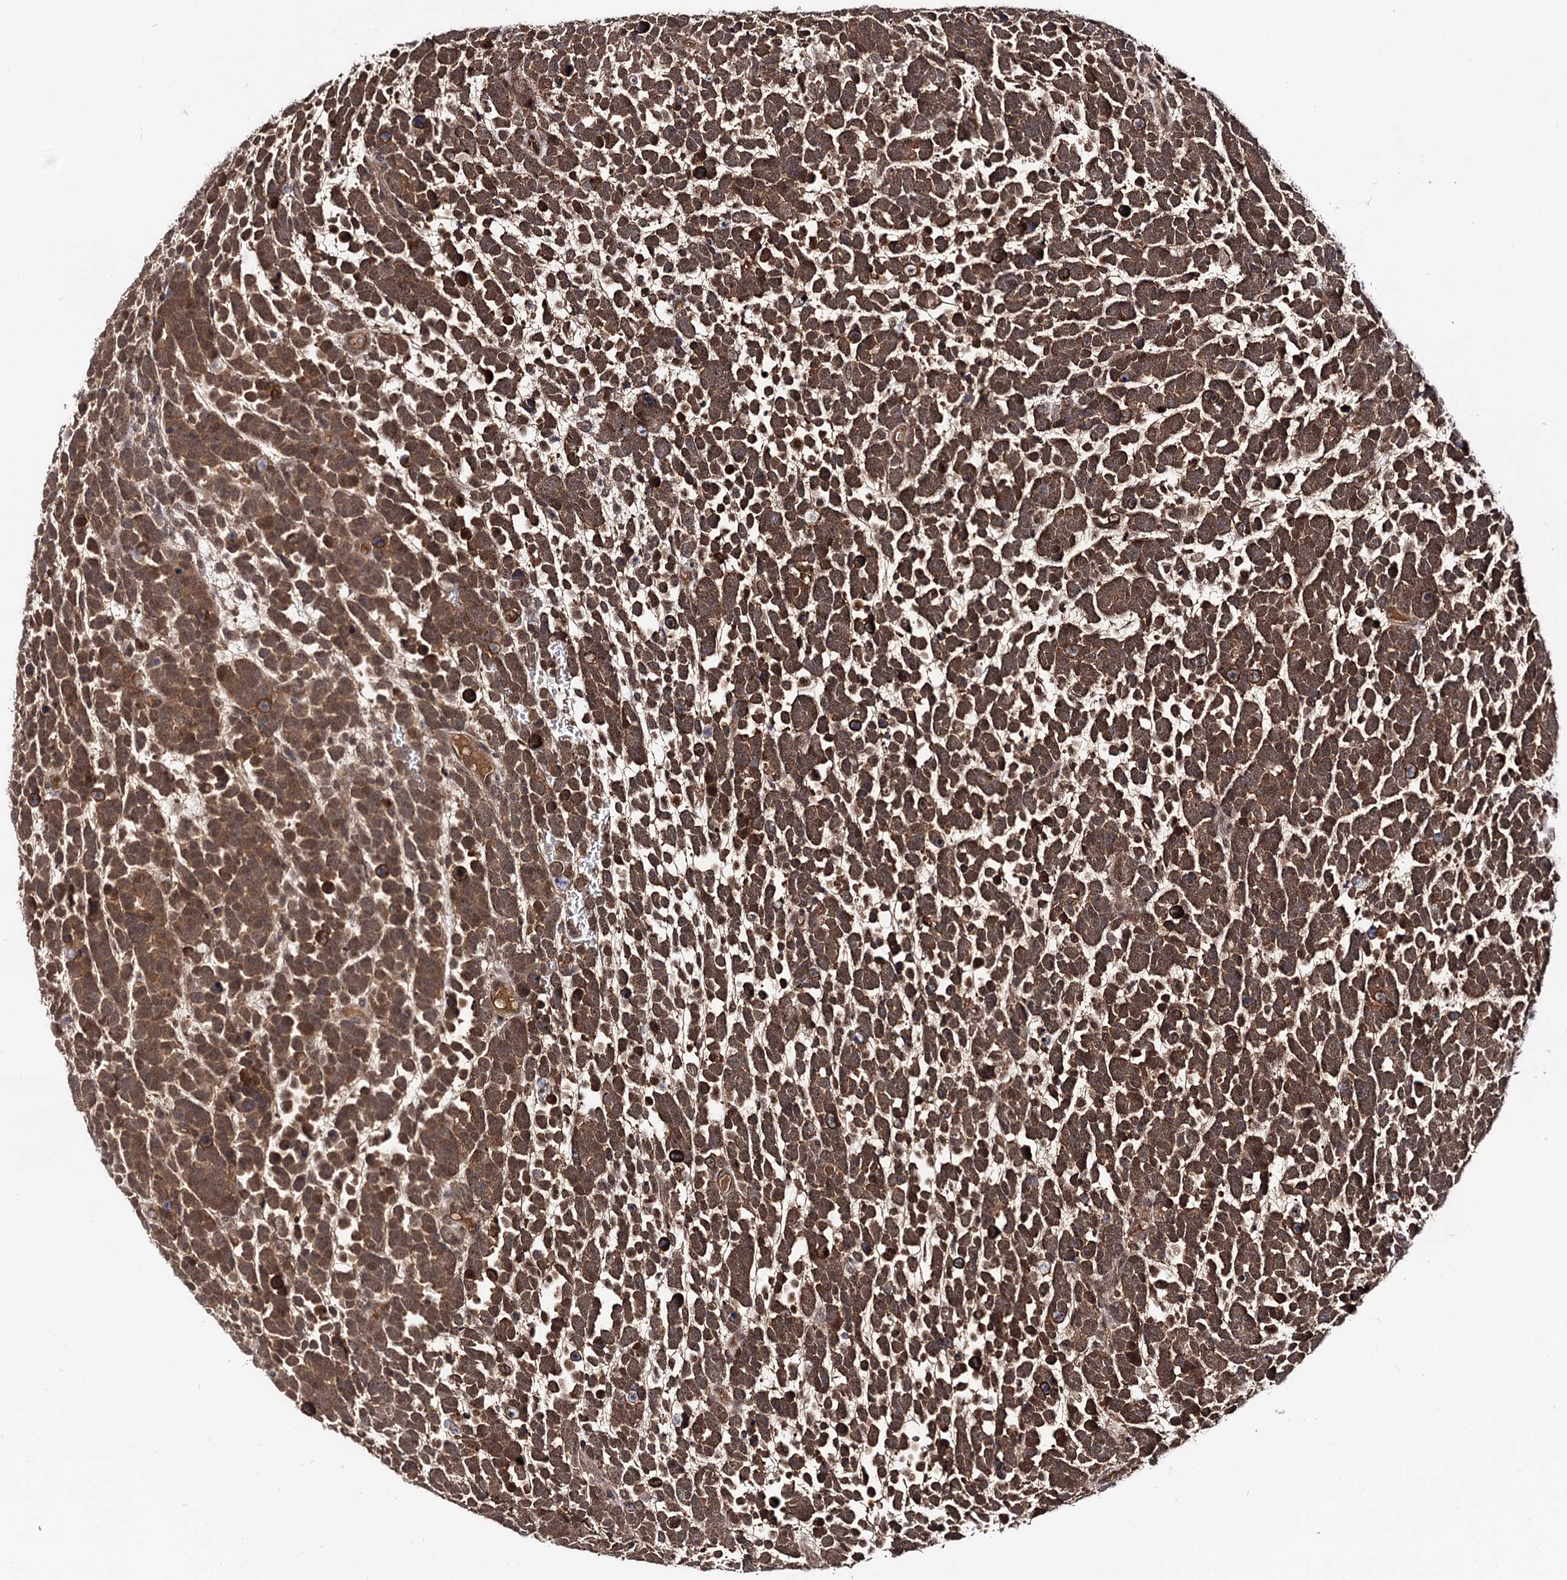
{"staining": {"intensity": "strong", "quantity": ">75%", "location": "cytoplasmic/membranous,nuclear"}, "tissue": "urothelial cancer", "cell_type": "Tumor cells", "image_type": "cancer", "snomed": [{"axis": "morphology", "description": "Urothelial carcinoma, High grade"}, {"axis": "topography", "description": "Urinary bladder"}], "caption": "About >75% of tumor cells in human urothelial cancer display strong cytoplasmic/membranous and nuclear protein expression as visualized by brown immunohistochemical staining.", "gene": "MICAL2", "patient": {"sex": "female", "age": 82}}